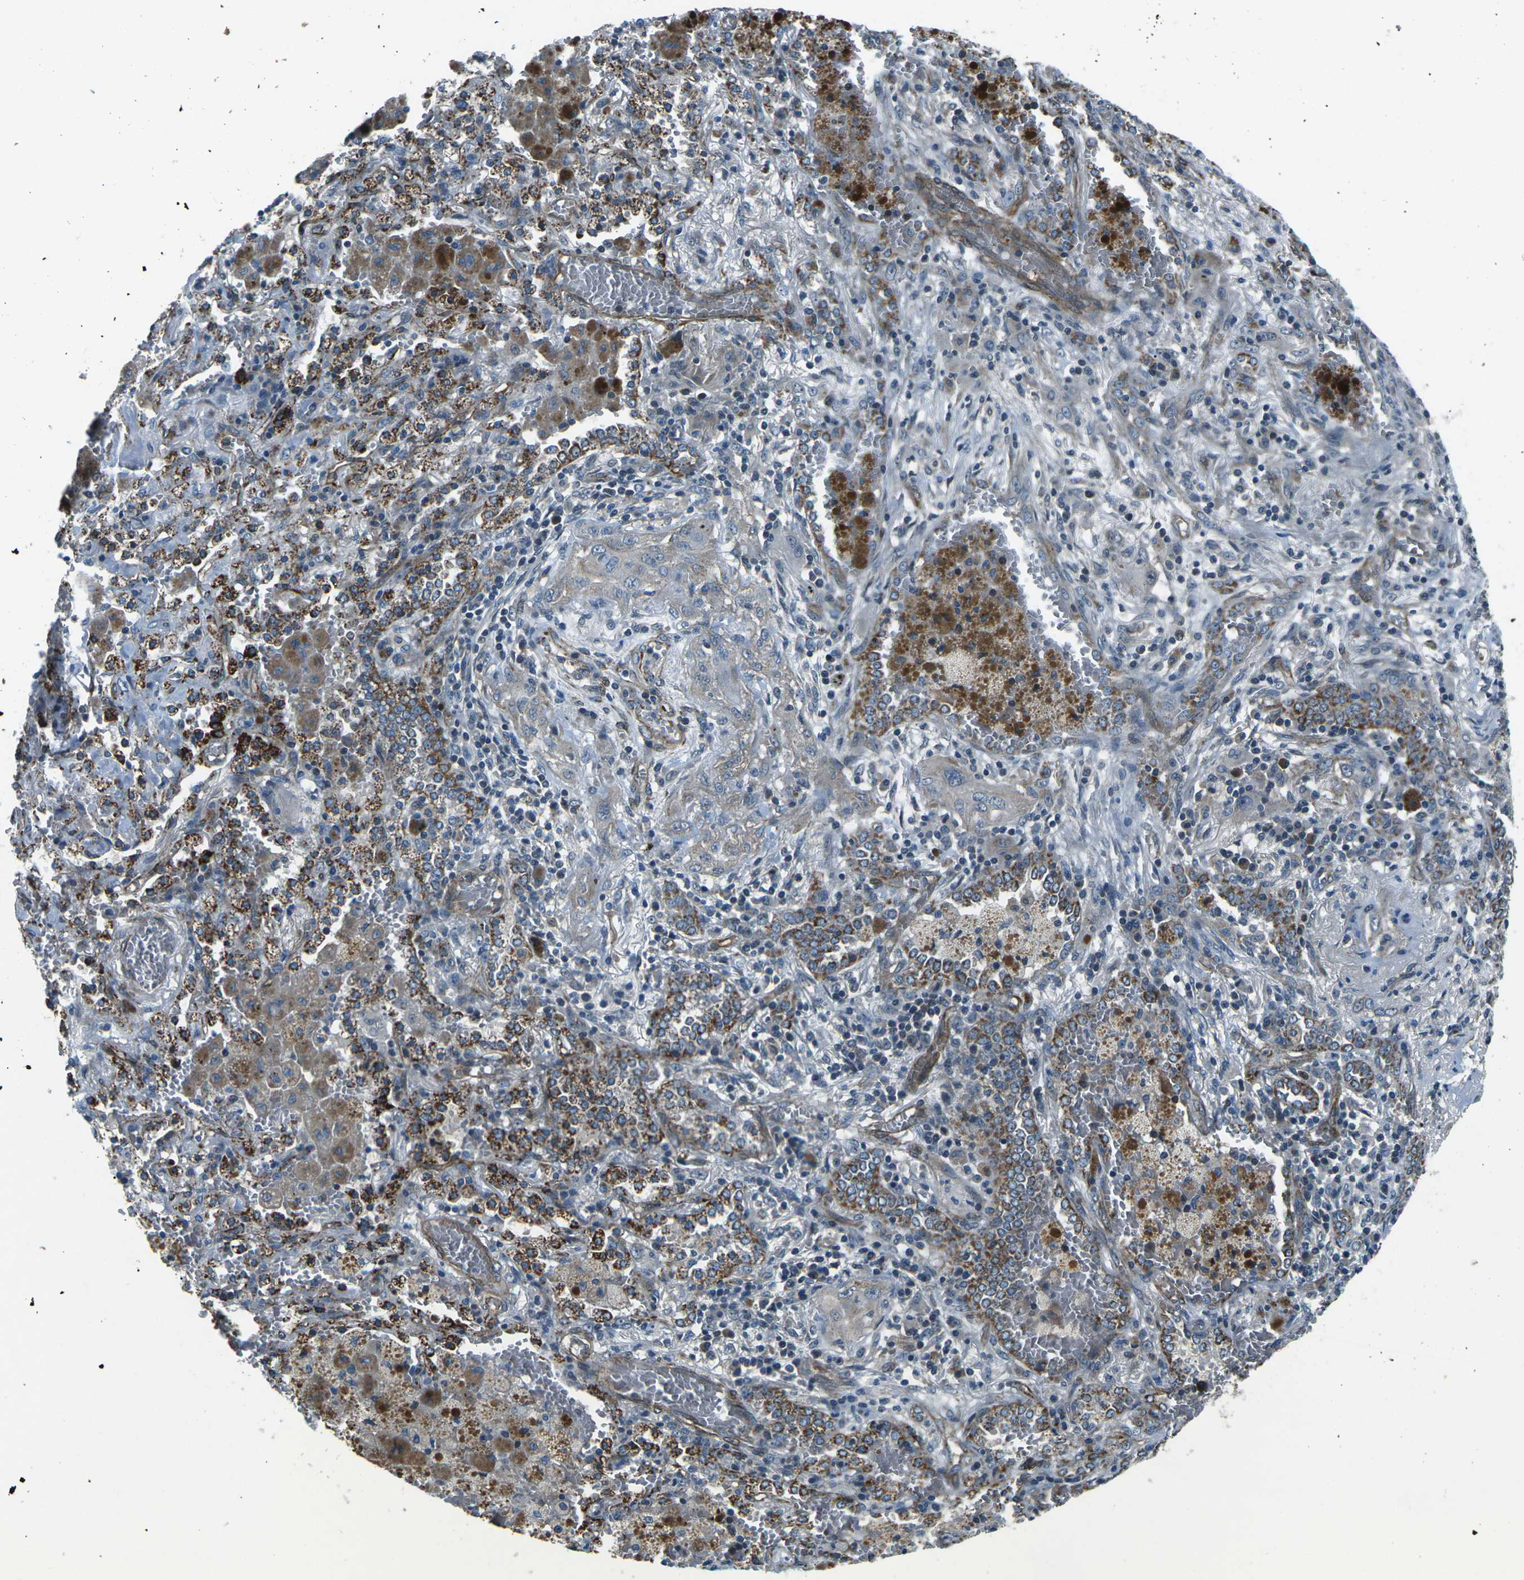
{"staining": {"intensity": "negative", "quantity": "none", "location": "none"}, "tissue": "lung cancer", "cell_type": "Tumor cells", "image_type": "cancer", "snomed": [{"axis": "morphology", "description": "Squamous cell carcinoma, NOS"}, {"axis": "topography", "description": "Lung"}], "caption": "Photomicrograph shows no significant protein expression in tumor cells of lung squamous cell carcinoma.", "gene": "AFAP1", "patient": {"sex": "female", "age": 47}}